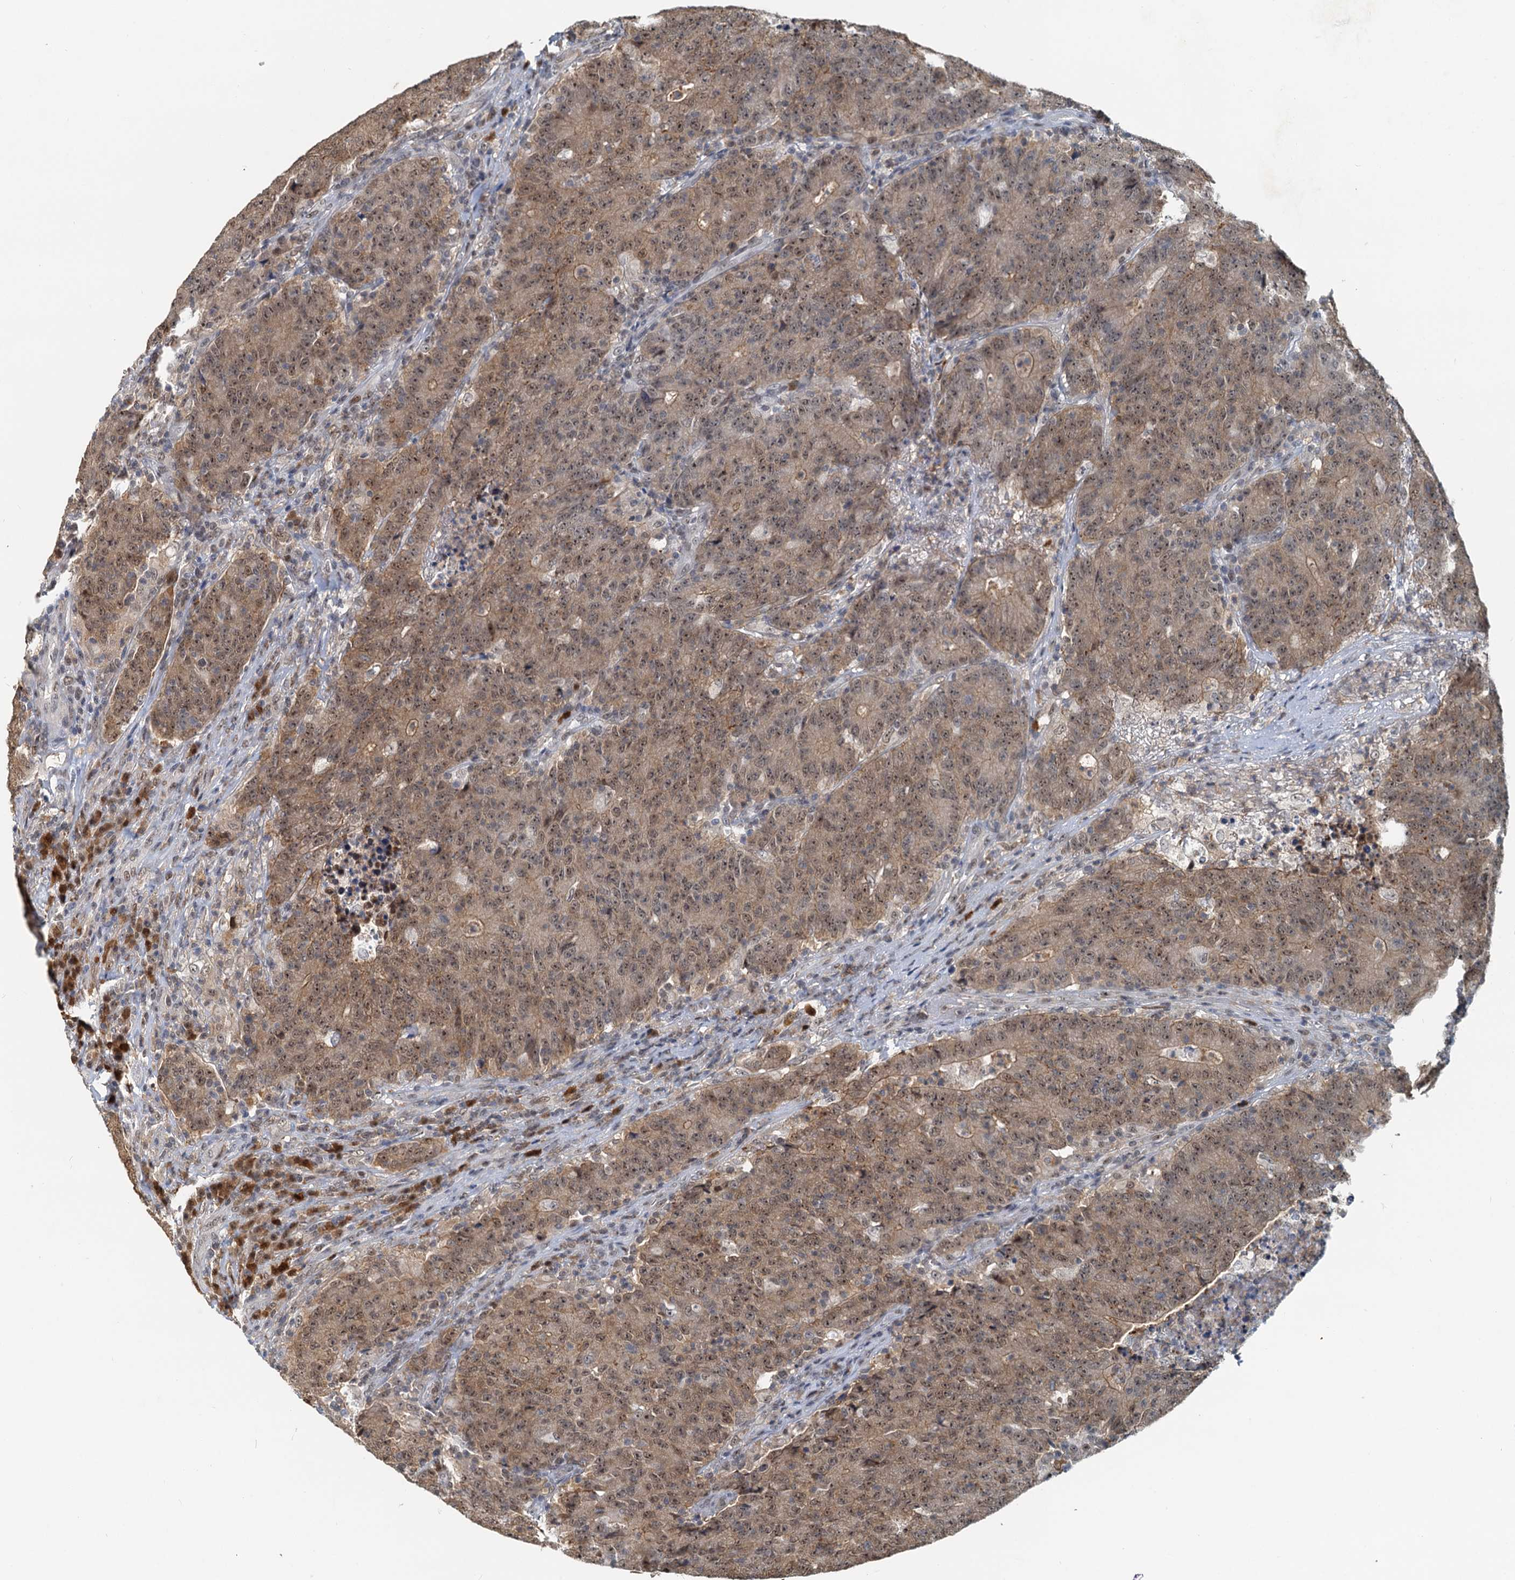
{"staining": {"intensity": "moderate", "quantity": ">75%", "location": "cytoplasmic/membranous,nuclear"}, "tissue": "colorectal cancer", "cell_type": "Tumor cells", "image_type": "cancer", "snomed": [{"axis": "morphology", "description": "Adenocarcinoma, NOS"}, {"axis": "topography", "description": "Colon"}], "caption": "Protein expression analysis of human colorectal cancer (adenocarcinoma) reveals moderate cytoplasmic/membranous and nuclear expression in approximately >75% of tumor cells.", "gene": "SPINDOC", "patient": {"sex": "female", "age": 75}}